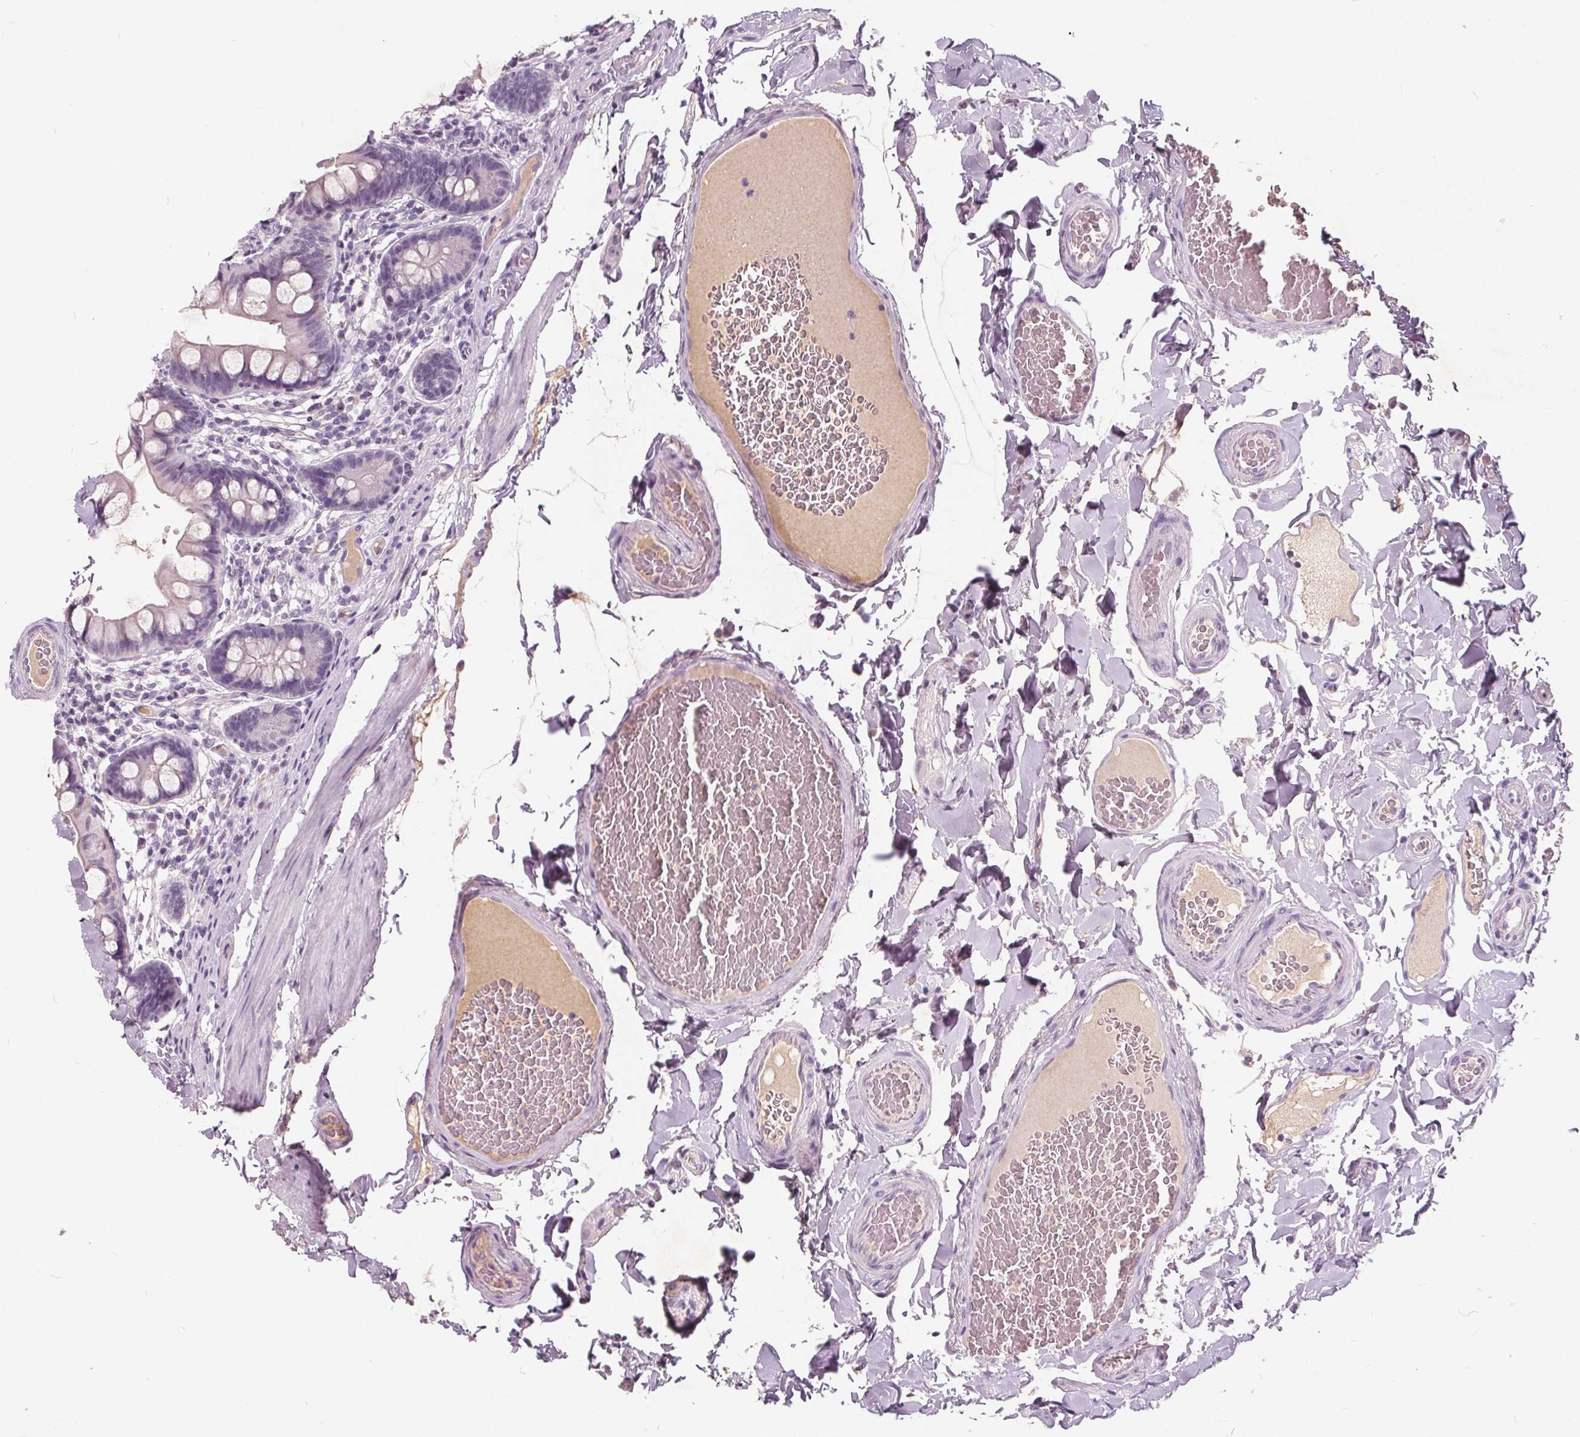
{"staining": {"intensity": "weak", "quantity": "<25%", "location": "cytoplasmic/membranous"}, "tissue": "small intestine", "cell_type": "Glandular cells", "image_type": "normal", "snomed": [{"axis": "morphology", "description": "Normal tissue, NOS"}, {"axis": "topography", "description": "Small intestine"}], "caption": "This is an IHC image of normal small intestine. There is no staining in glandular cells.", "gene": "PLA2G2E", "patient": {"sex": "male", "age": 70}}